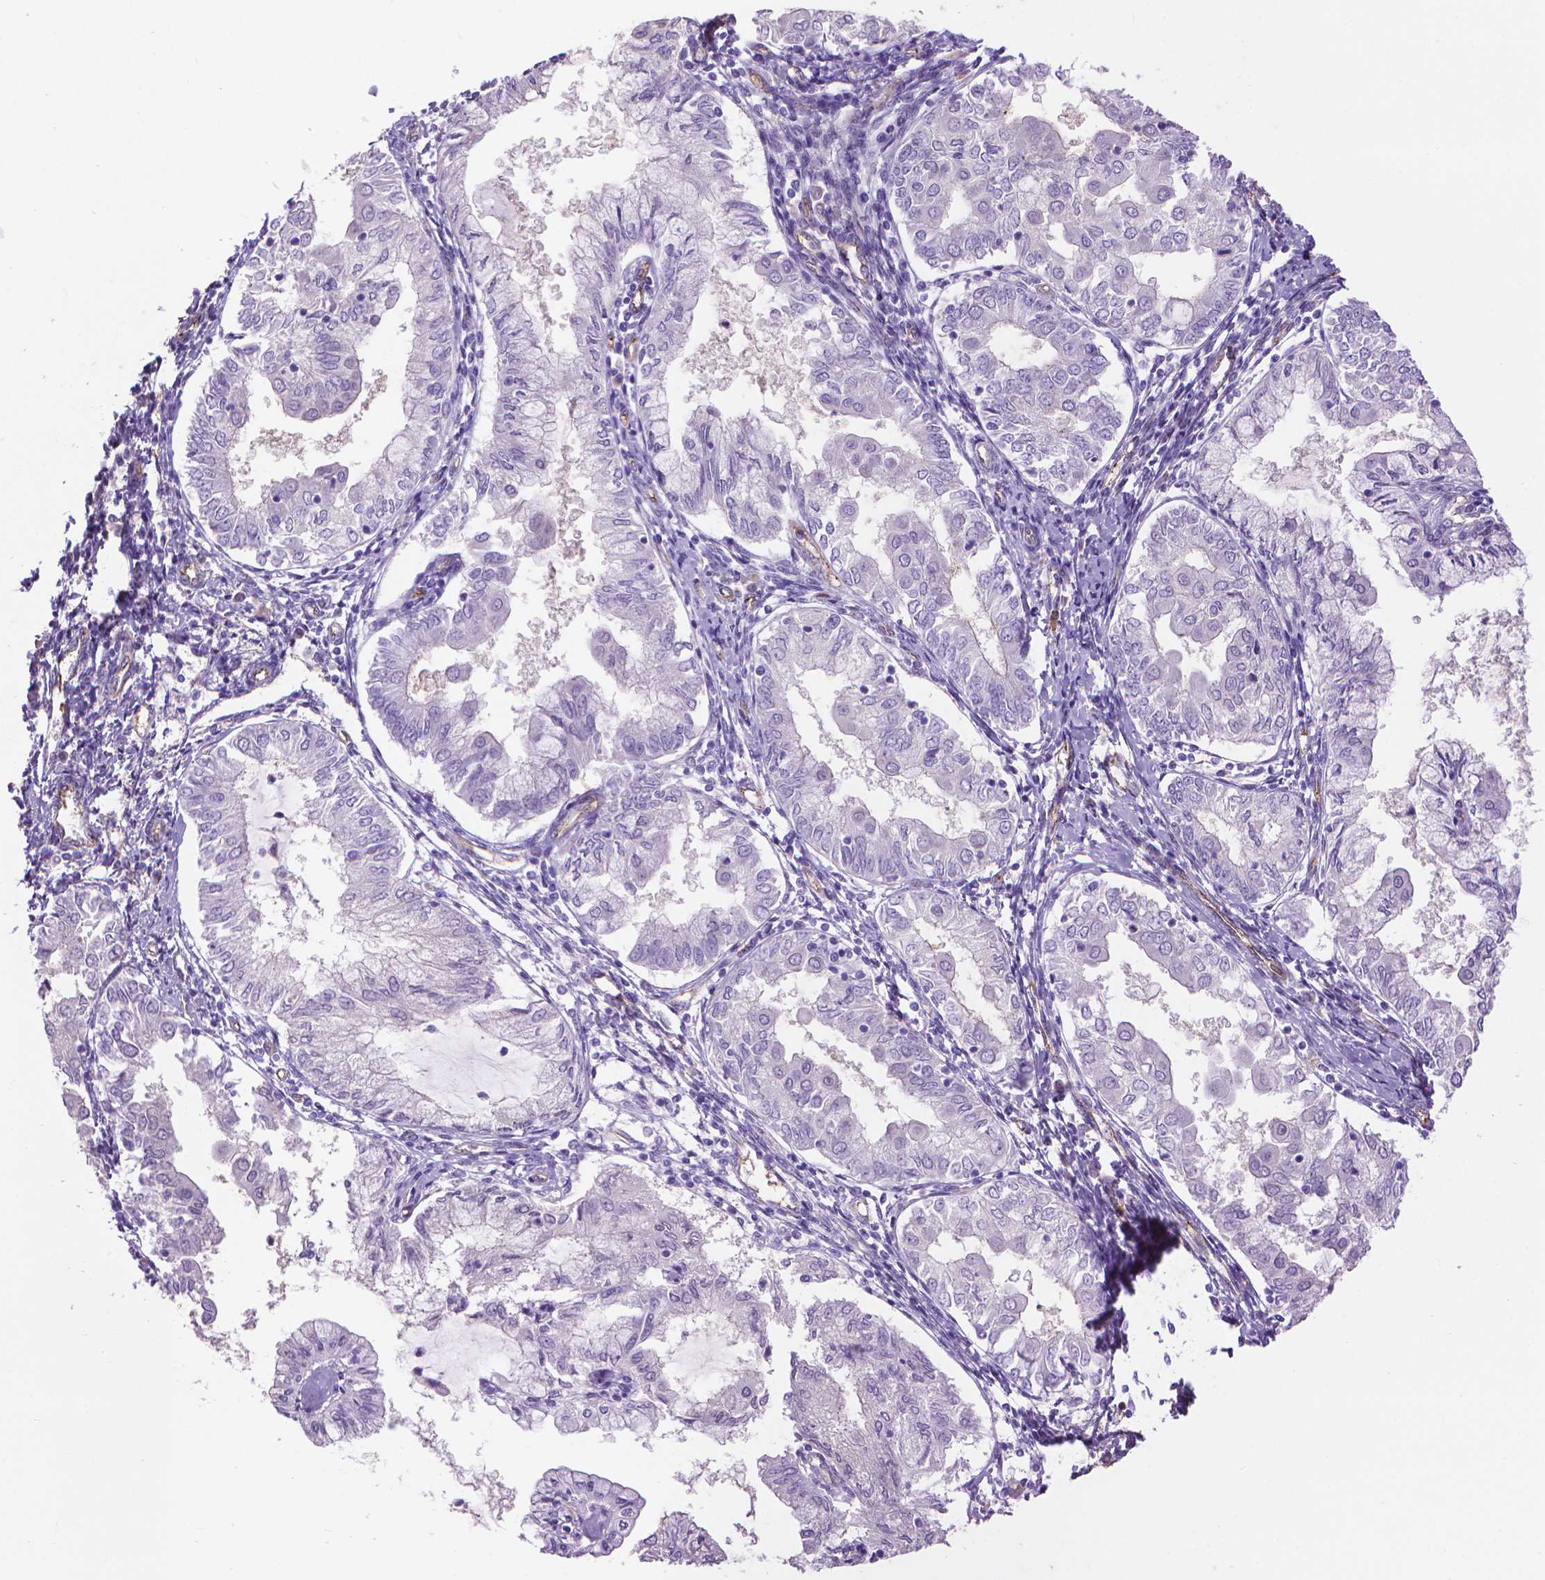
{"staining": {"intensity": "negative", "quantity": "none", "location": "none"}, "tissue": "endometrial cancer", "cell_type": "Tumor cells", "image_type": "cancer", "snomed": [{"axis": "morphology", "description": "Adenocarcinoma, NOS"}, {"axis": "topography", "description": "Endometrium"}], "caption": "Adenocarcinoma (endometrial) stained for a protein using immunohistochemistry (IHC) exhibits no expression tumor cells.", "gene": "CLIC4", "patient": {"sex": "female", "age": 68}}